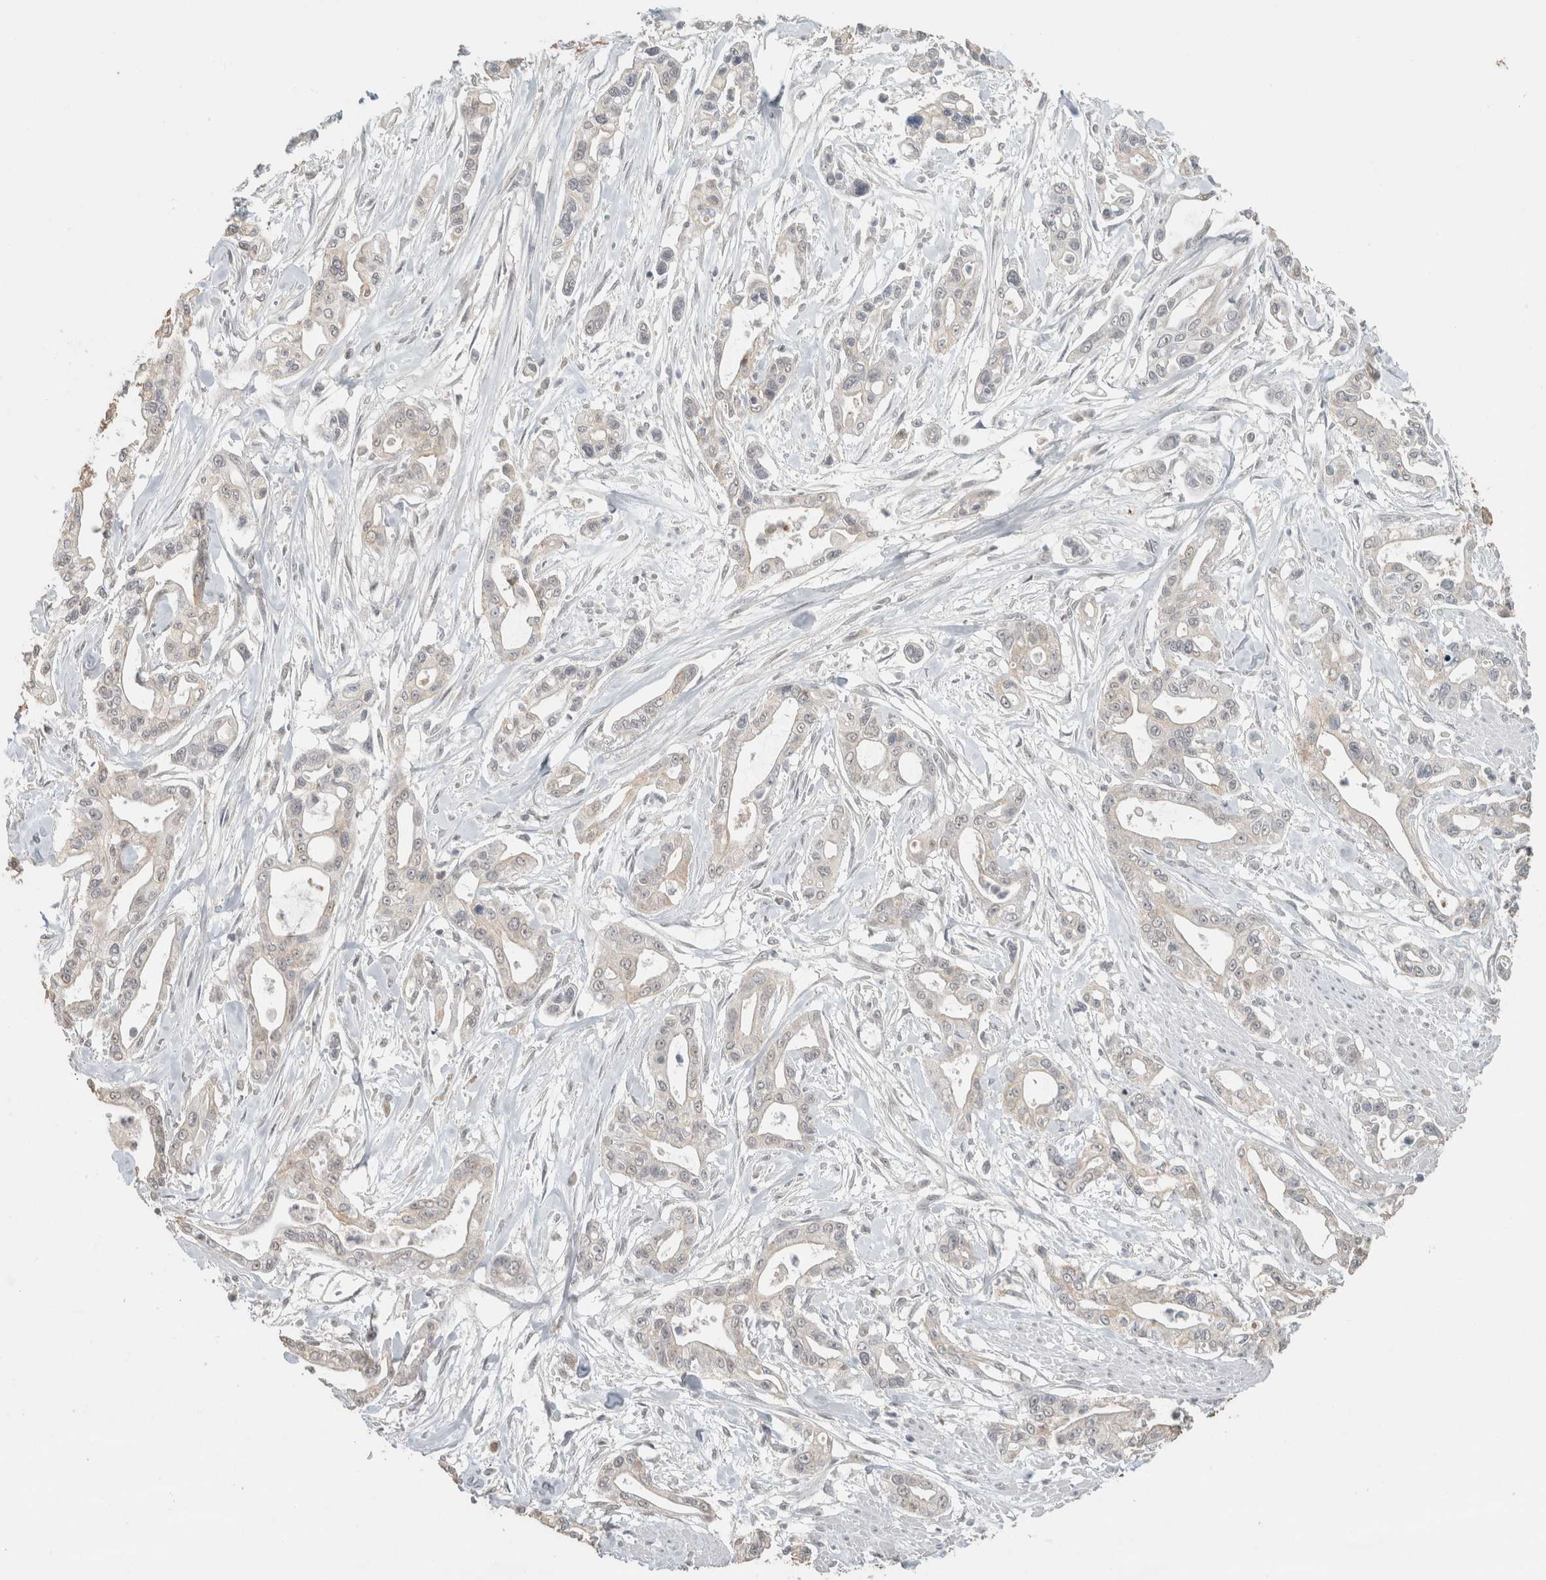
{"staining": {"intensity": "negative", "quantity": "none", "location": "none"}, "tissue": "pancreatic cancer", "cell_type": "Tumor cells", "image_type": "cancer", "snomed": [{"axis": "morphology", "description": "Adenocarcinoma, NOS"}, {"axis": "topography", "description": "Pancreas"}], "caption": "Immunohistochemical staining of human pancreatic cancer (adenocarcinoma) exhibits no significant positivity in tumor cells.", "gene": "TRAT1", "patient": {"sex": "male", "age": 68}}